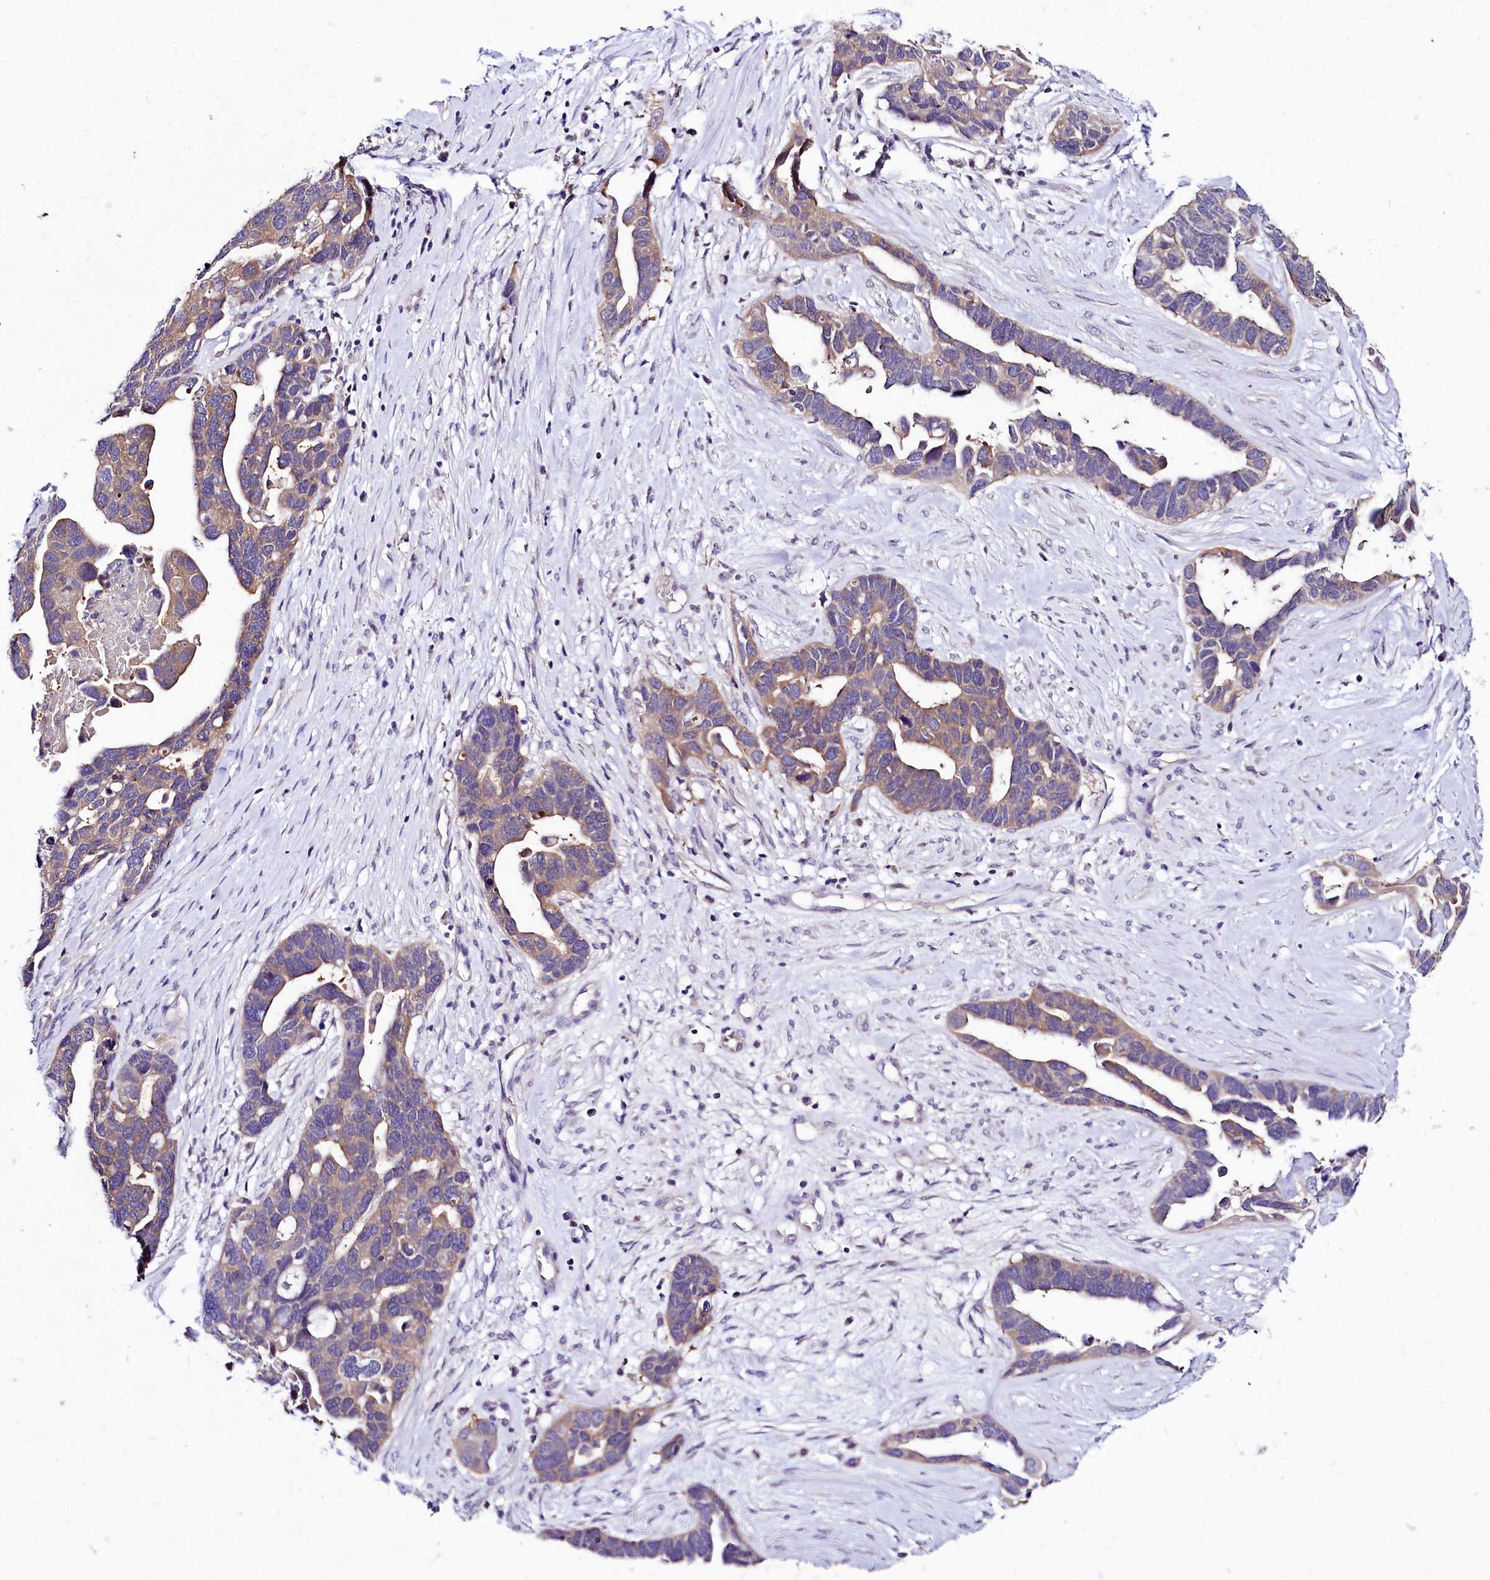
{"staining": {"intensity": "weak", "quantity": "25%-75%", "location": "cytoplasmic/membranous"}, "tissue": "ovarian cancer", "cell_type": "Tumor cells", "image_type": "cancer", "snomed": [{"axis": "morphology", "description": "Cystadenocarcinoma, serous, NOS"}, {"axis": "topography", "description": "Ovary"}], "caption": "Ovarian cancer (serous cystadenocarcinoma) tissue exhibits weak cytoplasmic/membranous positivity in about 25%-75% of tumor cells, visualized by immunohistochemistry. The protein of interest is shown in brown color, while the nuclei are stained blue.", "gene": "ABHD5", "patient": {"sex": "female", "age": 54}}